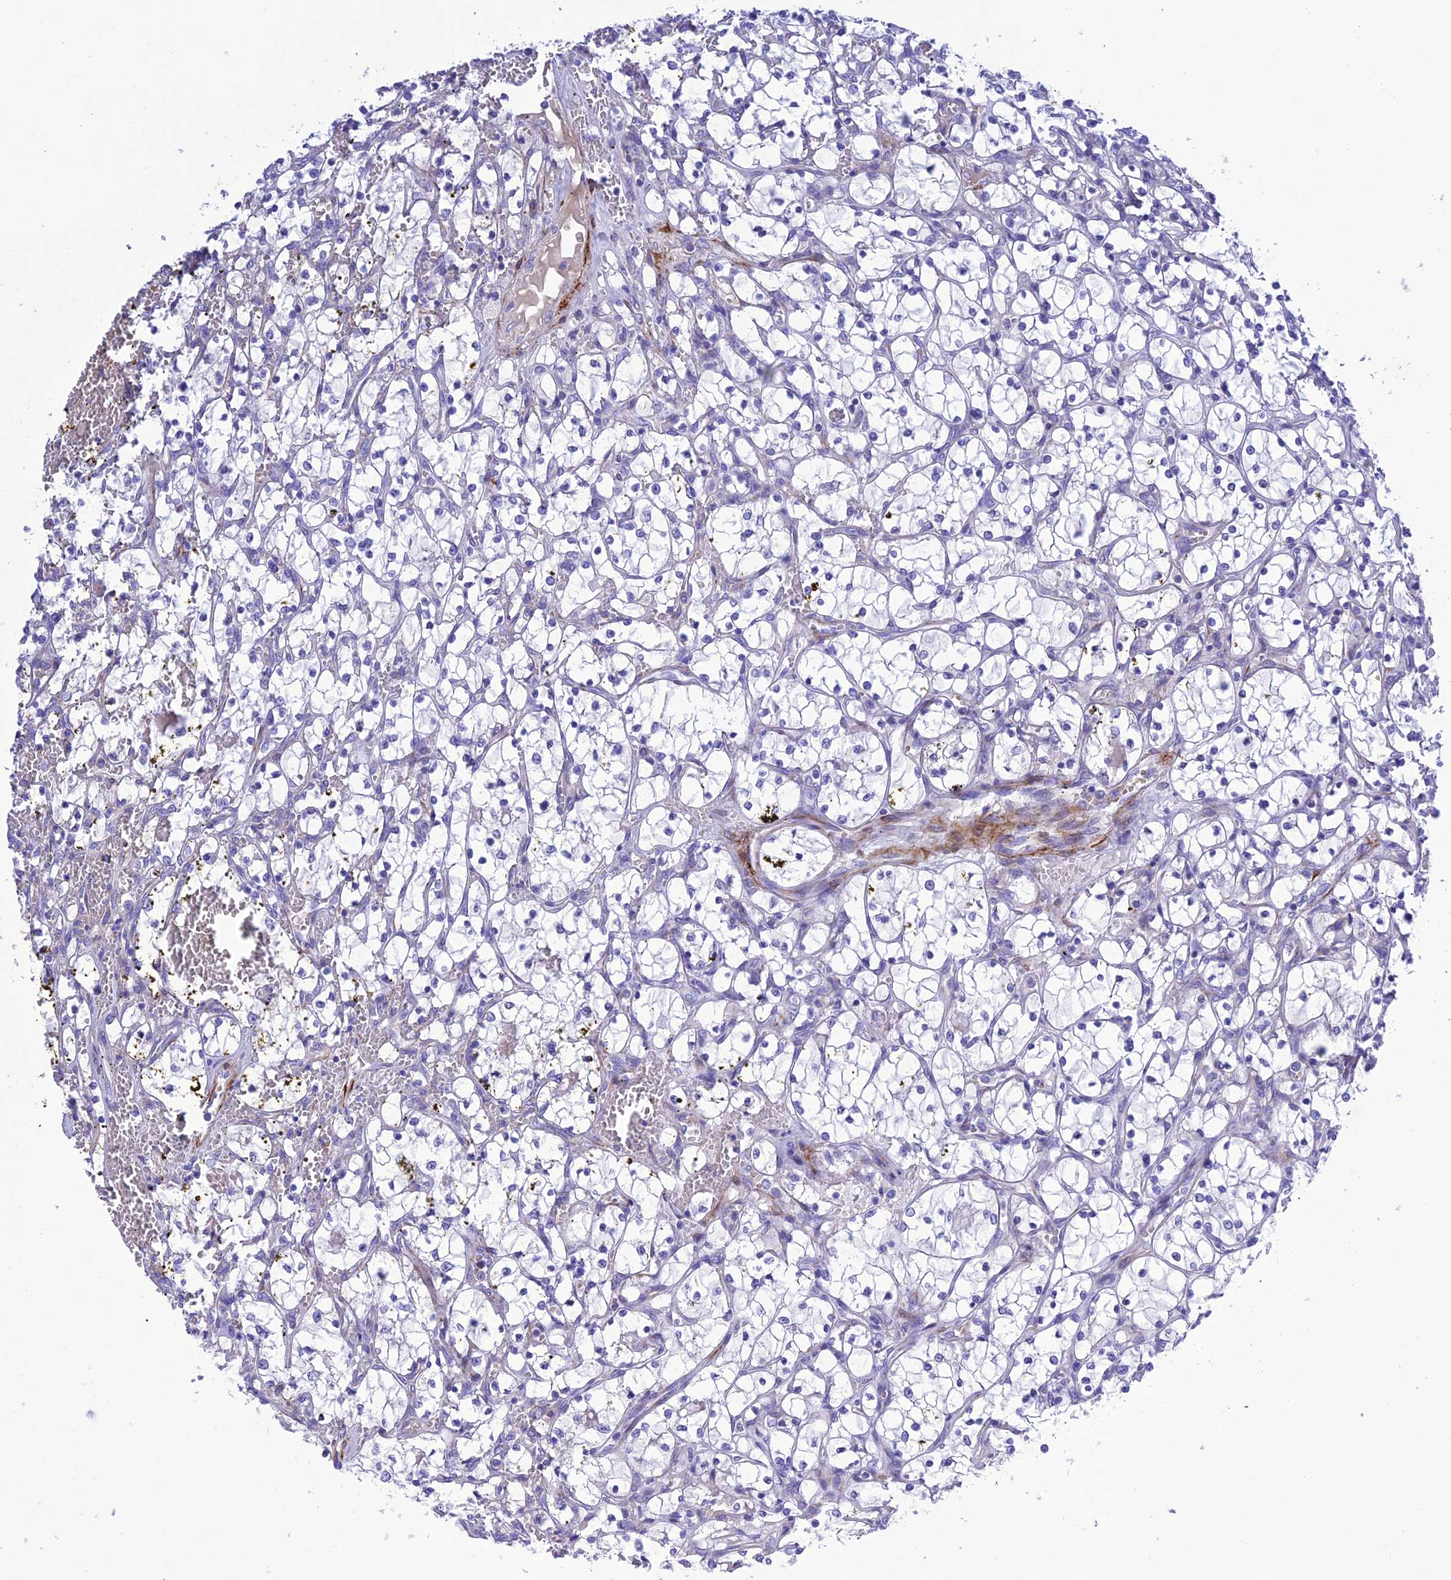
{"staining": {"intensity": "negative", "quantity": "none", "location": "none"}, "tissue": "renal cancer", "cell_type": "Tumor cells", "image_type": "cancer", "snomed": [{"axis": "morphology", "description": "Adenocarcinoma, NOS"}, {"axis": "topography", "description": "Kidney"}], "caption": "Immunohistochemical staining of renal cancer (adenocarcinoma) shows no significant staining in tumor cells.", "gene": "FRA10AC1", "patient": {"sex": "female", "age": 69}}